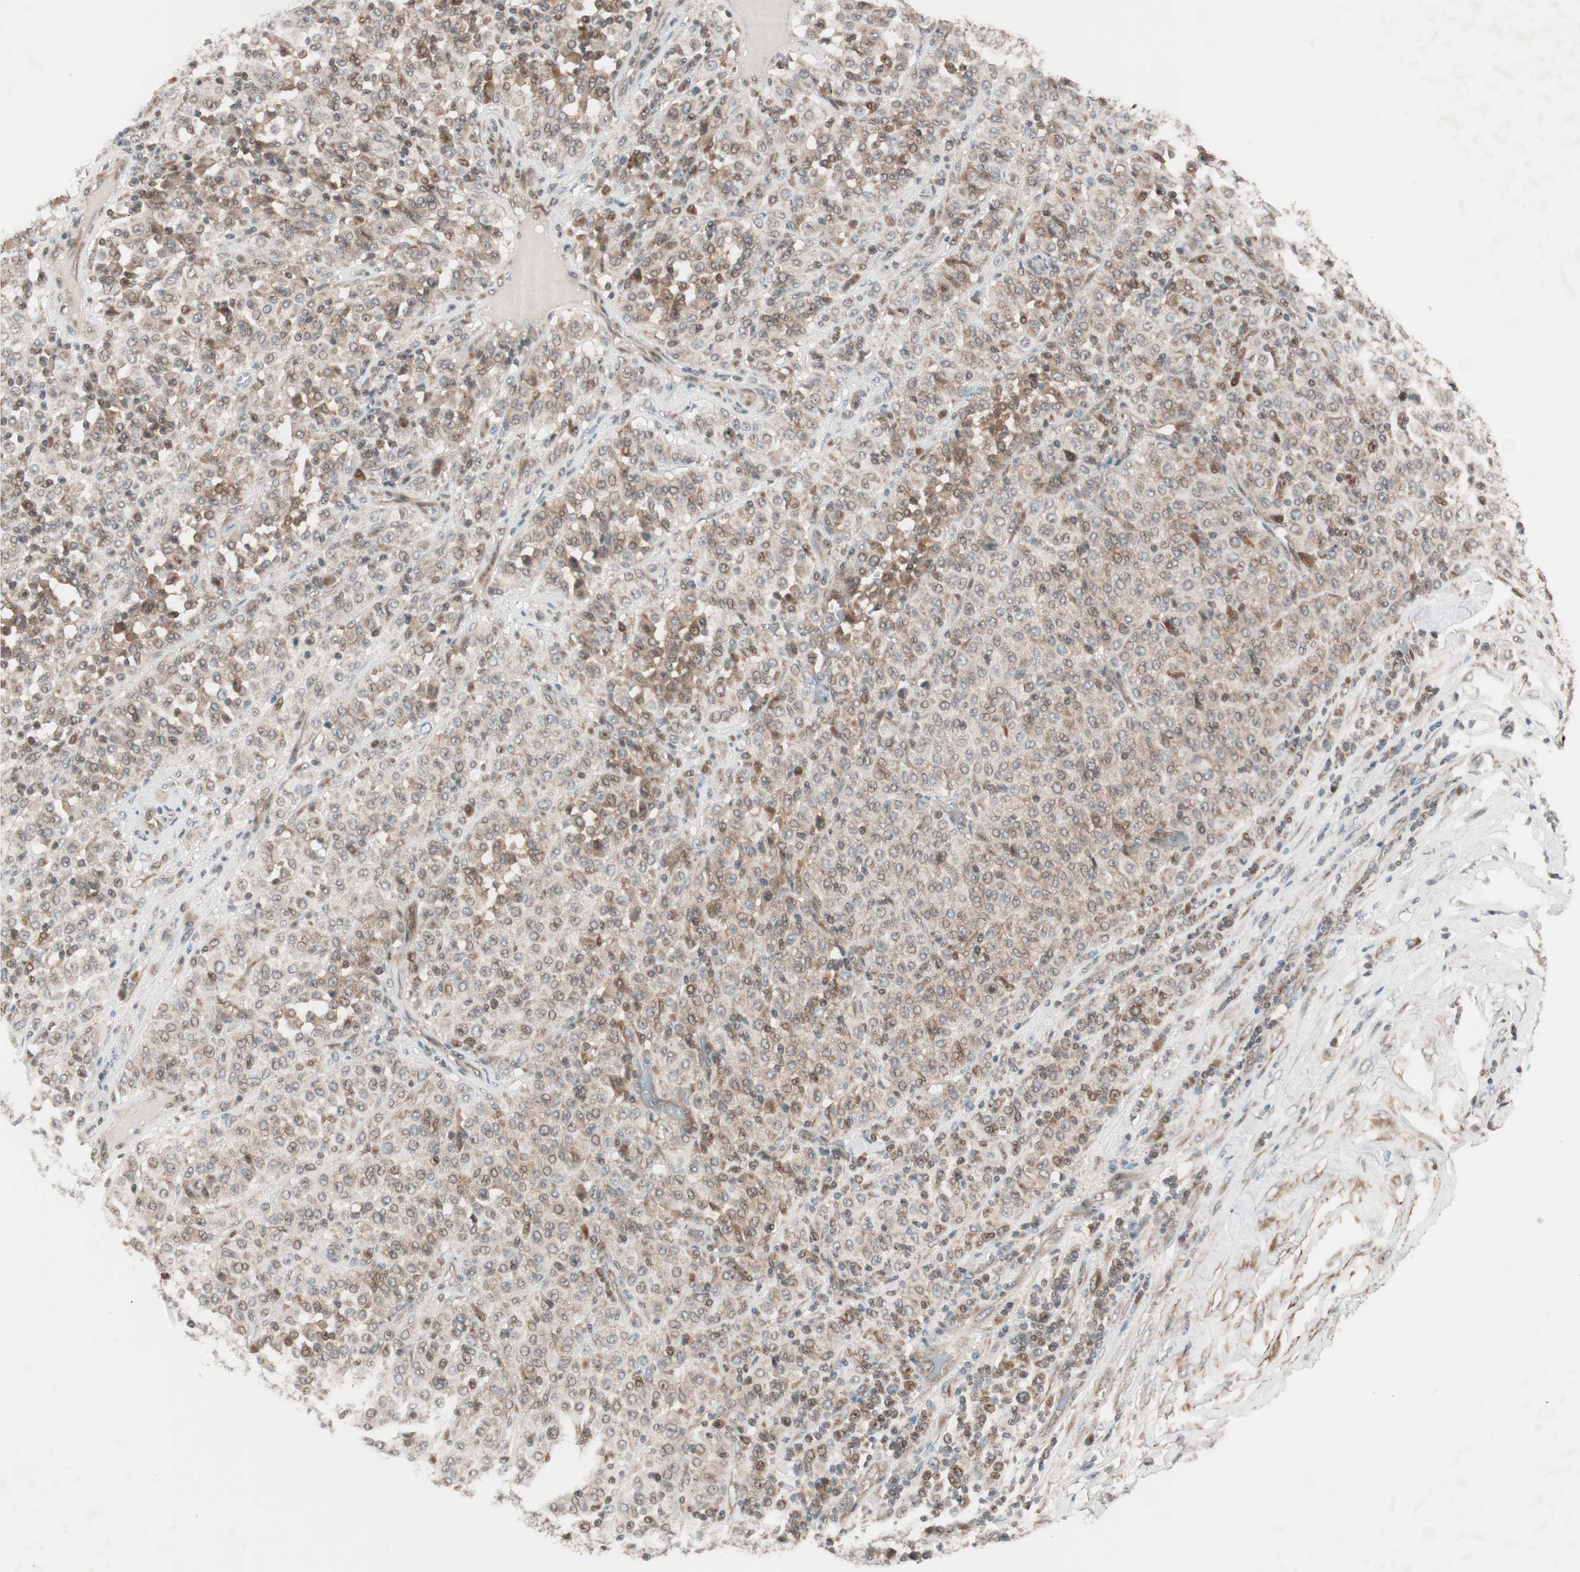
{"staining": {"intensity": "weak", "quantity": ">75%", "location": "cytoplasmic/membranous"}, "tissue": "melanoma", "cell_type": "Tumor cells", "image_type": "cancer", "snomed": [{"axis": "morphology", "description": "Malignant melanoma, Metastatic site"}, {"axis": "topography", "description": "Pancreas"}], "caption": "Immunohistochemical staining of malignant melanoma (metastatic site) exhibits low levels of weak cytoplasmic/membranous protein staining in approximately >75% of tumor cells.", "gene": "FBXO5", "patient": {"sex": "female", "age": 30}}